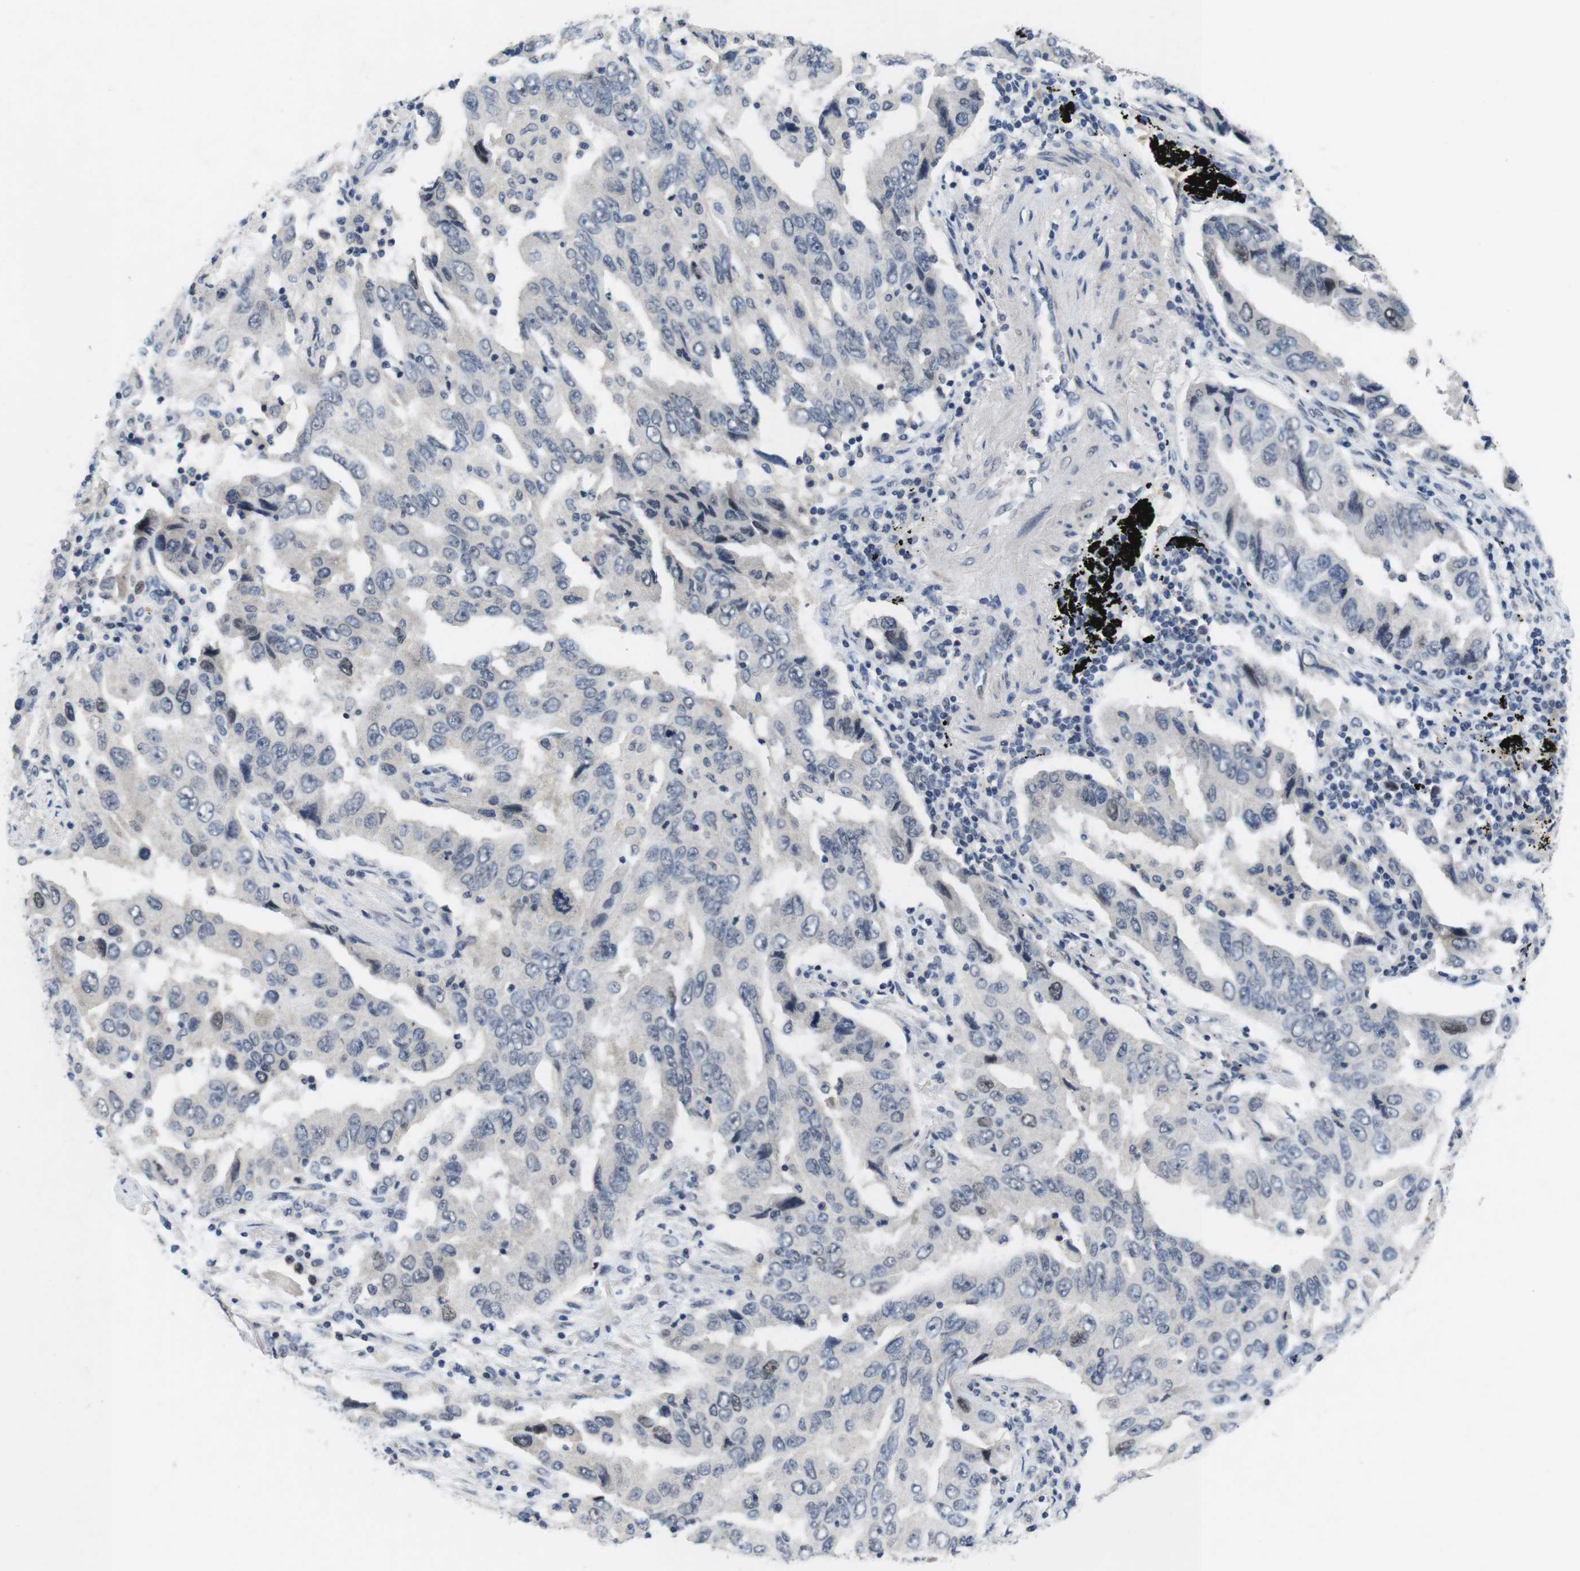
{"staining": {"intensity": "weak", "quantity": "<25%", "location": "nuclear"}, "tissue": "lung cancer", "cell_type": "Tumor cells", "image_type": "cancer", "snomed": [{"axis": "morphology", "description": "Adenocarcinoma, NOS"}, {"axis": "topography", "description": "Lung"}], "caption": "A photomicrograph of adenocarcinoma (lung) stained for a protein displays no brown staining in tumor cells.", "gene": "SKP2", "patient": {"sex": "female", "age": 65}}